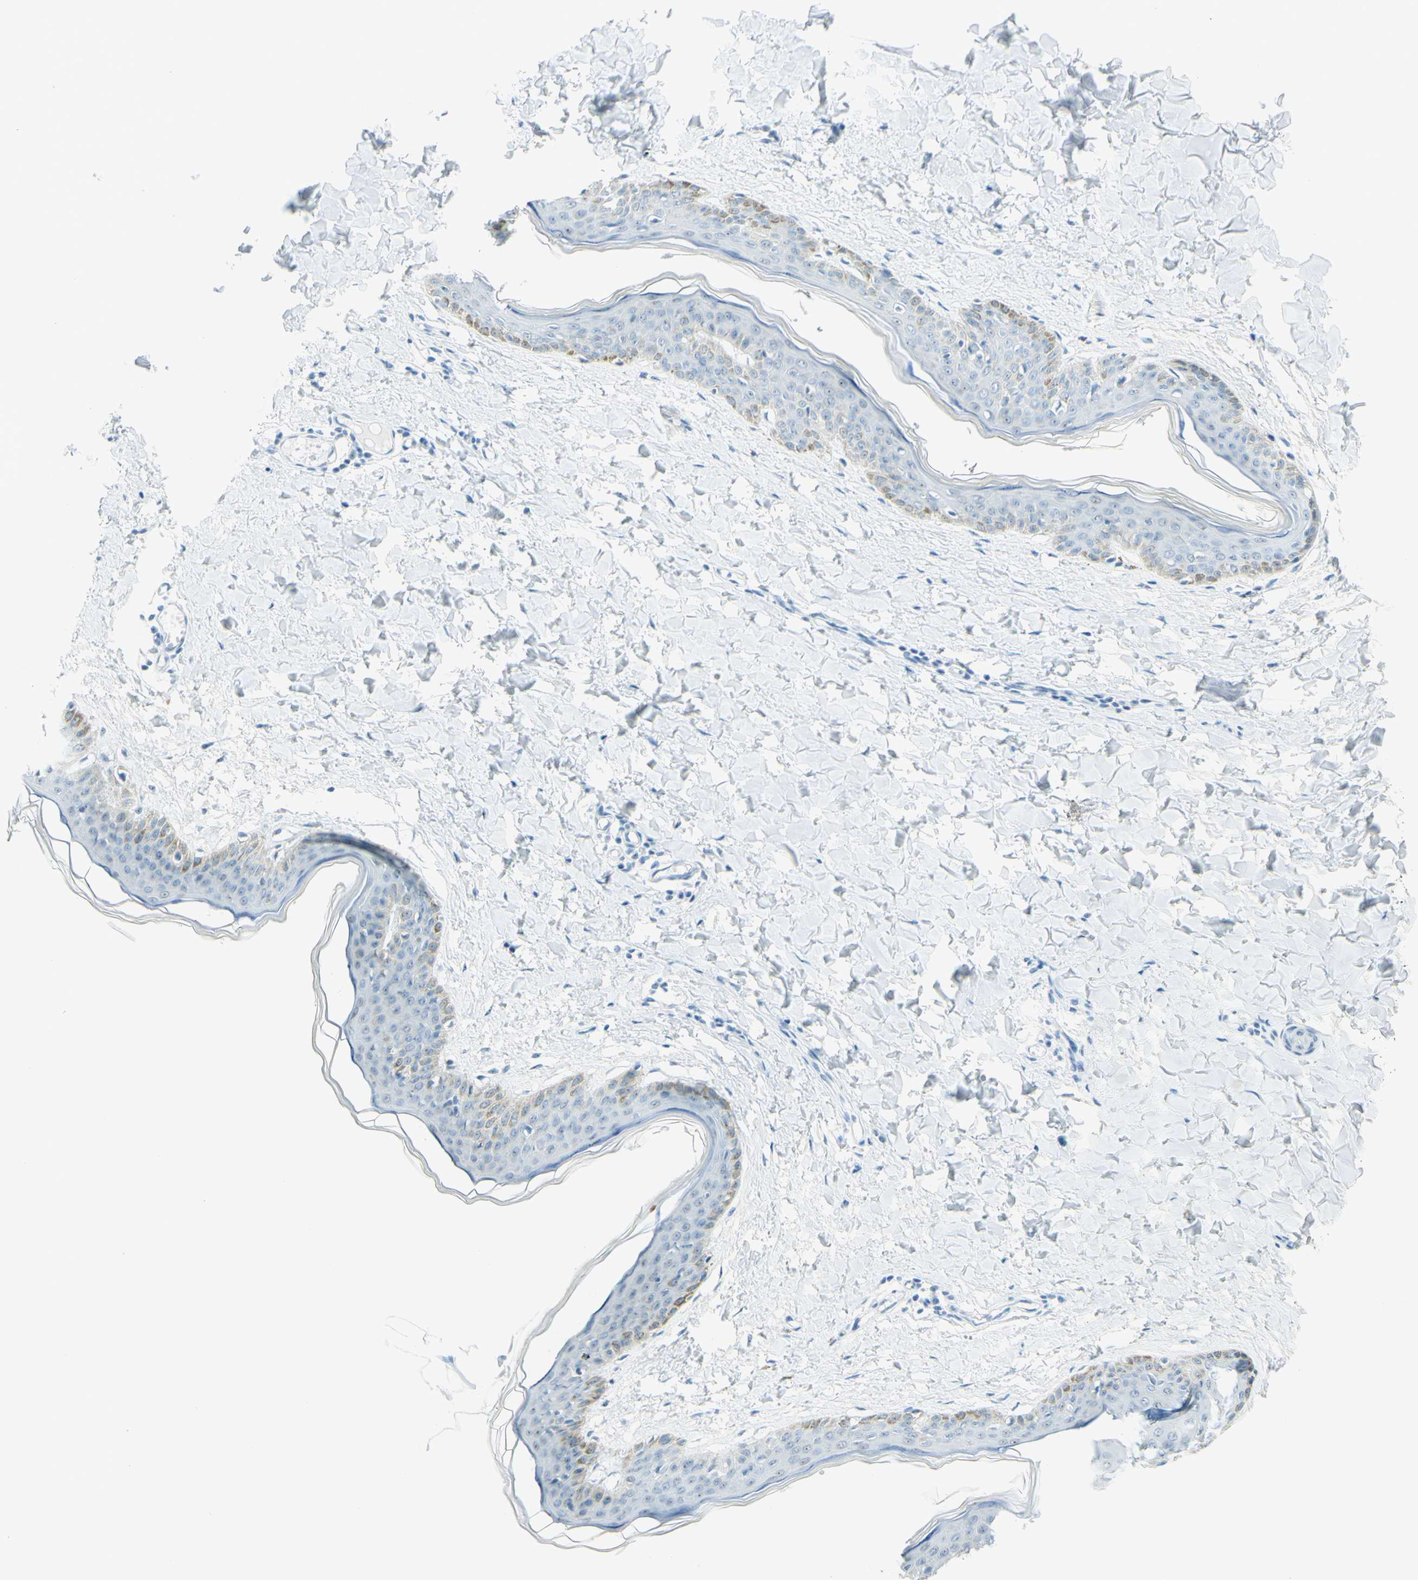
{"staining": {"intensity": "negative", "quantity": "none", "location": "none"}, "tissue": "skin", "cell_type": "Fibroblasts", "image_type": "normal", "snomed": [{"axis": "morphology", "description": "Normal tissue, NOS"}, {"axis": "topography", "description": "Skin"}], "caption": "The image shows no staining of fibroblasts in unremarkable skin. (DAB (3,3'-diaminobenzidine) immunohistochemistry (IHC) with hematoxylin counter stain).", "gene": "FMR1NB", "patient": {"sex": "female", "age": 17}}